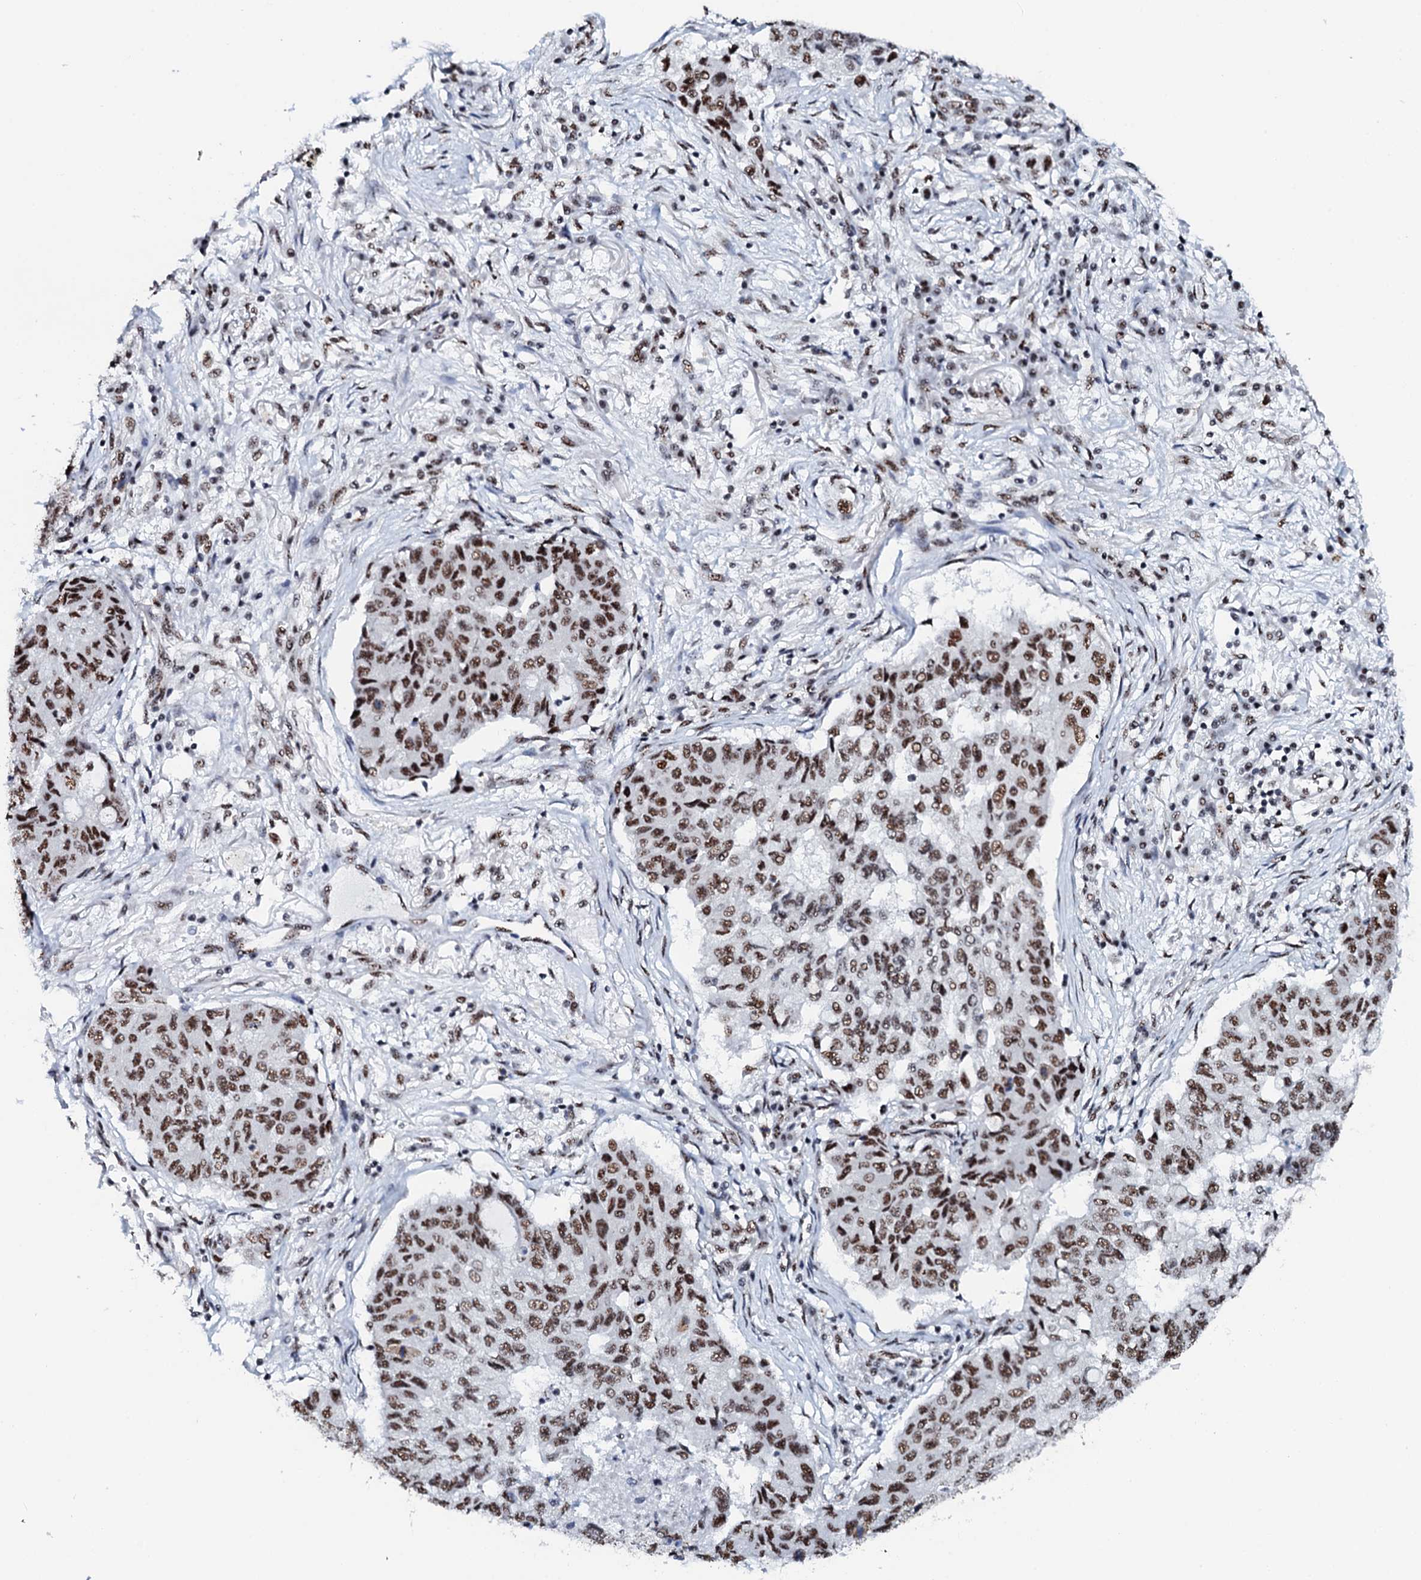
{"staining": {"intensity": "moderate", "quantity": ">75%", "location": "nuclear"}, "tissue": "lung cancer", "cell_type": "Tumor cells", "image_type": "cancer", "snomed": [{"axis": "morphology", "description": "Squamous cell carcinoma, NOS"}, {"axis": "topography", "description": "Lung"}], "caption": "Moderate nuclear staining is appreciated in about >75% of tumor cells in lung cancer.", "gene": "NKAPD1", "patient": {"sex": "male", "age": 74}}